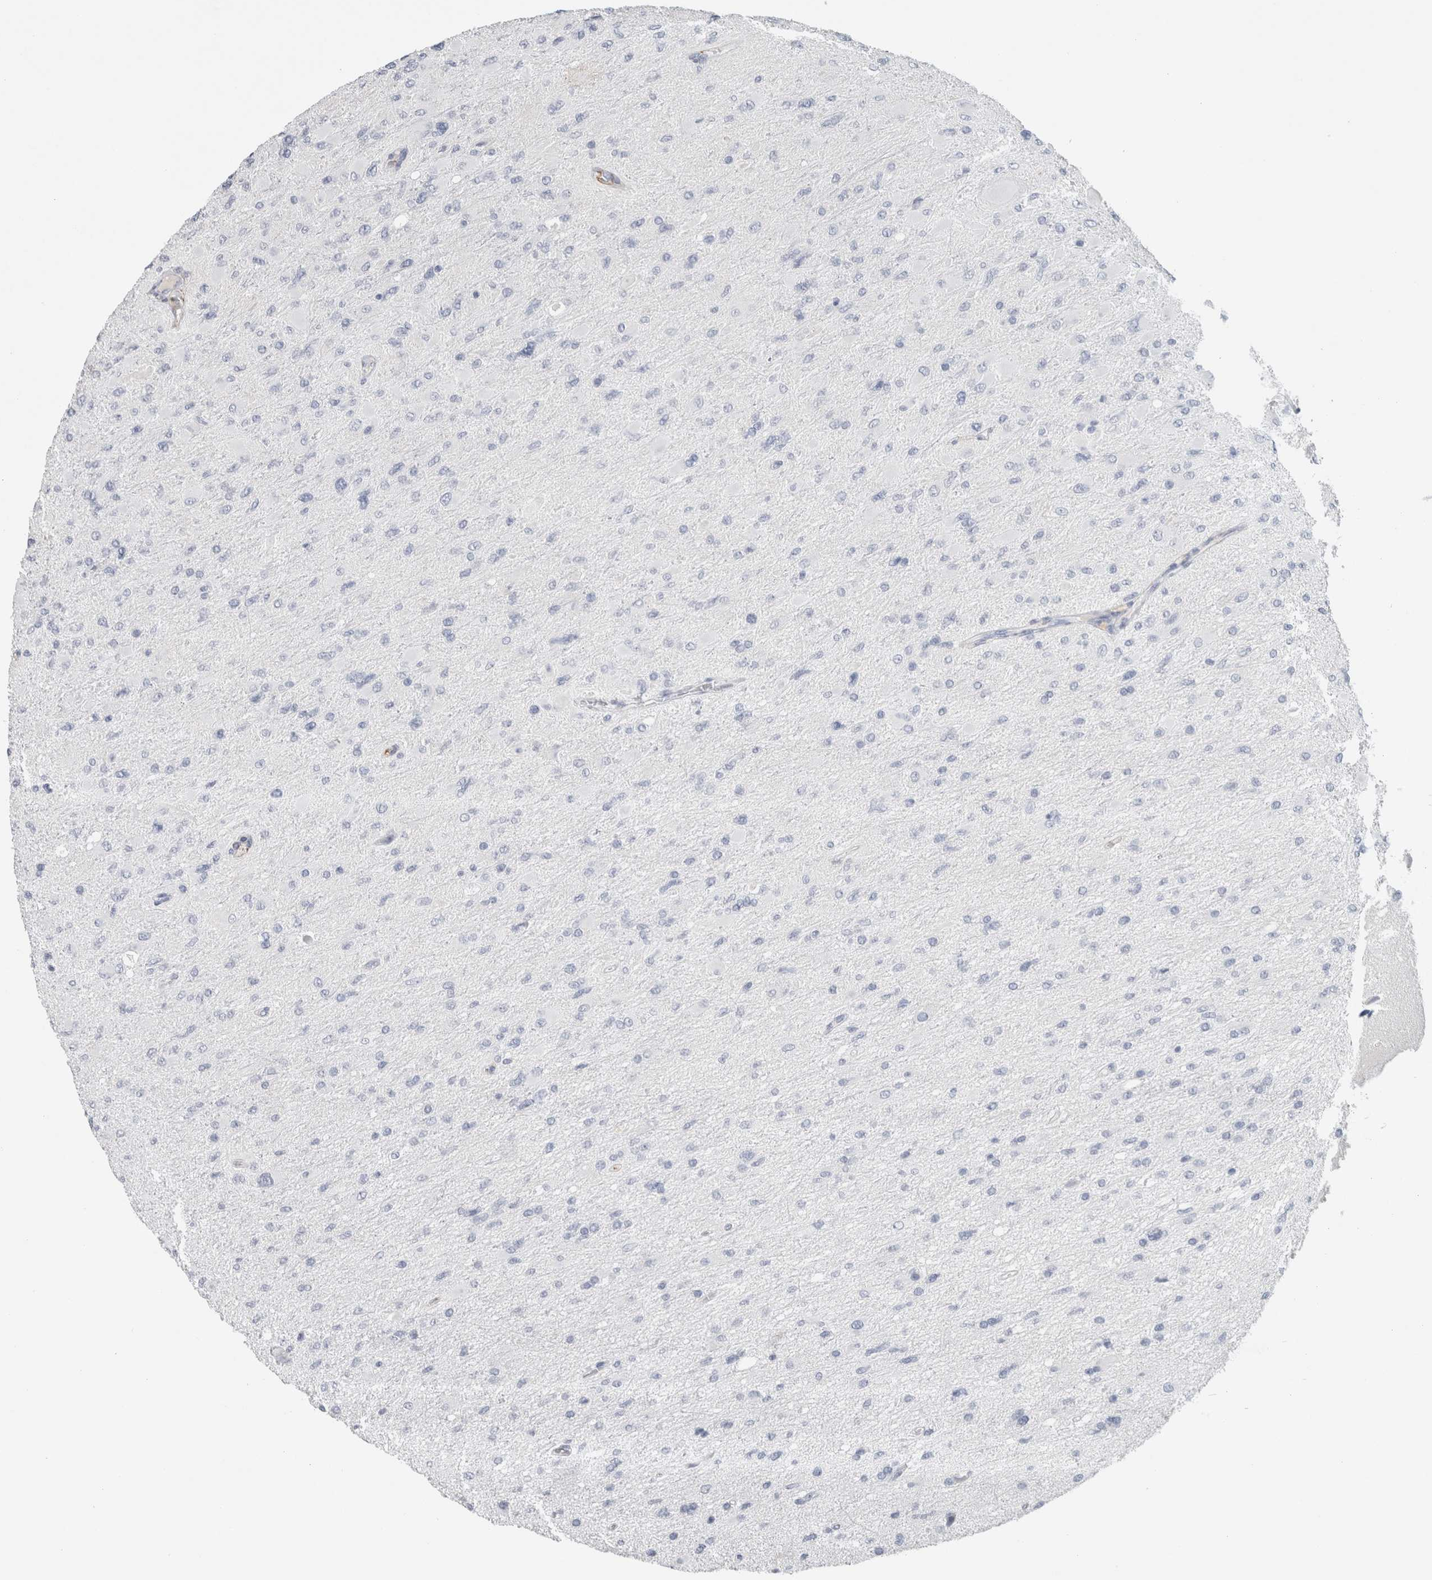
{"staining": {"intensity": "negative", "quantity": "none", "location": "none"}, "tissue": "glioma", "cell_type": "Tumor cells", "image_type": "cancer", "snomed": [{"axis": "morphology", "description": "Glioma, malignant, High grade"}, {"axis": "topography", "description": "Cerebral cortex"}], "caption": "An image of glioma stained for a protein shows no brown staining in tumor cells.", "gene": "CD36", "patient": {"sex": "female", "age": 36}}